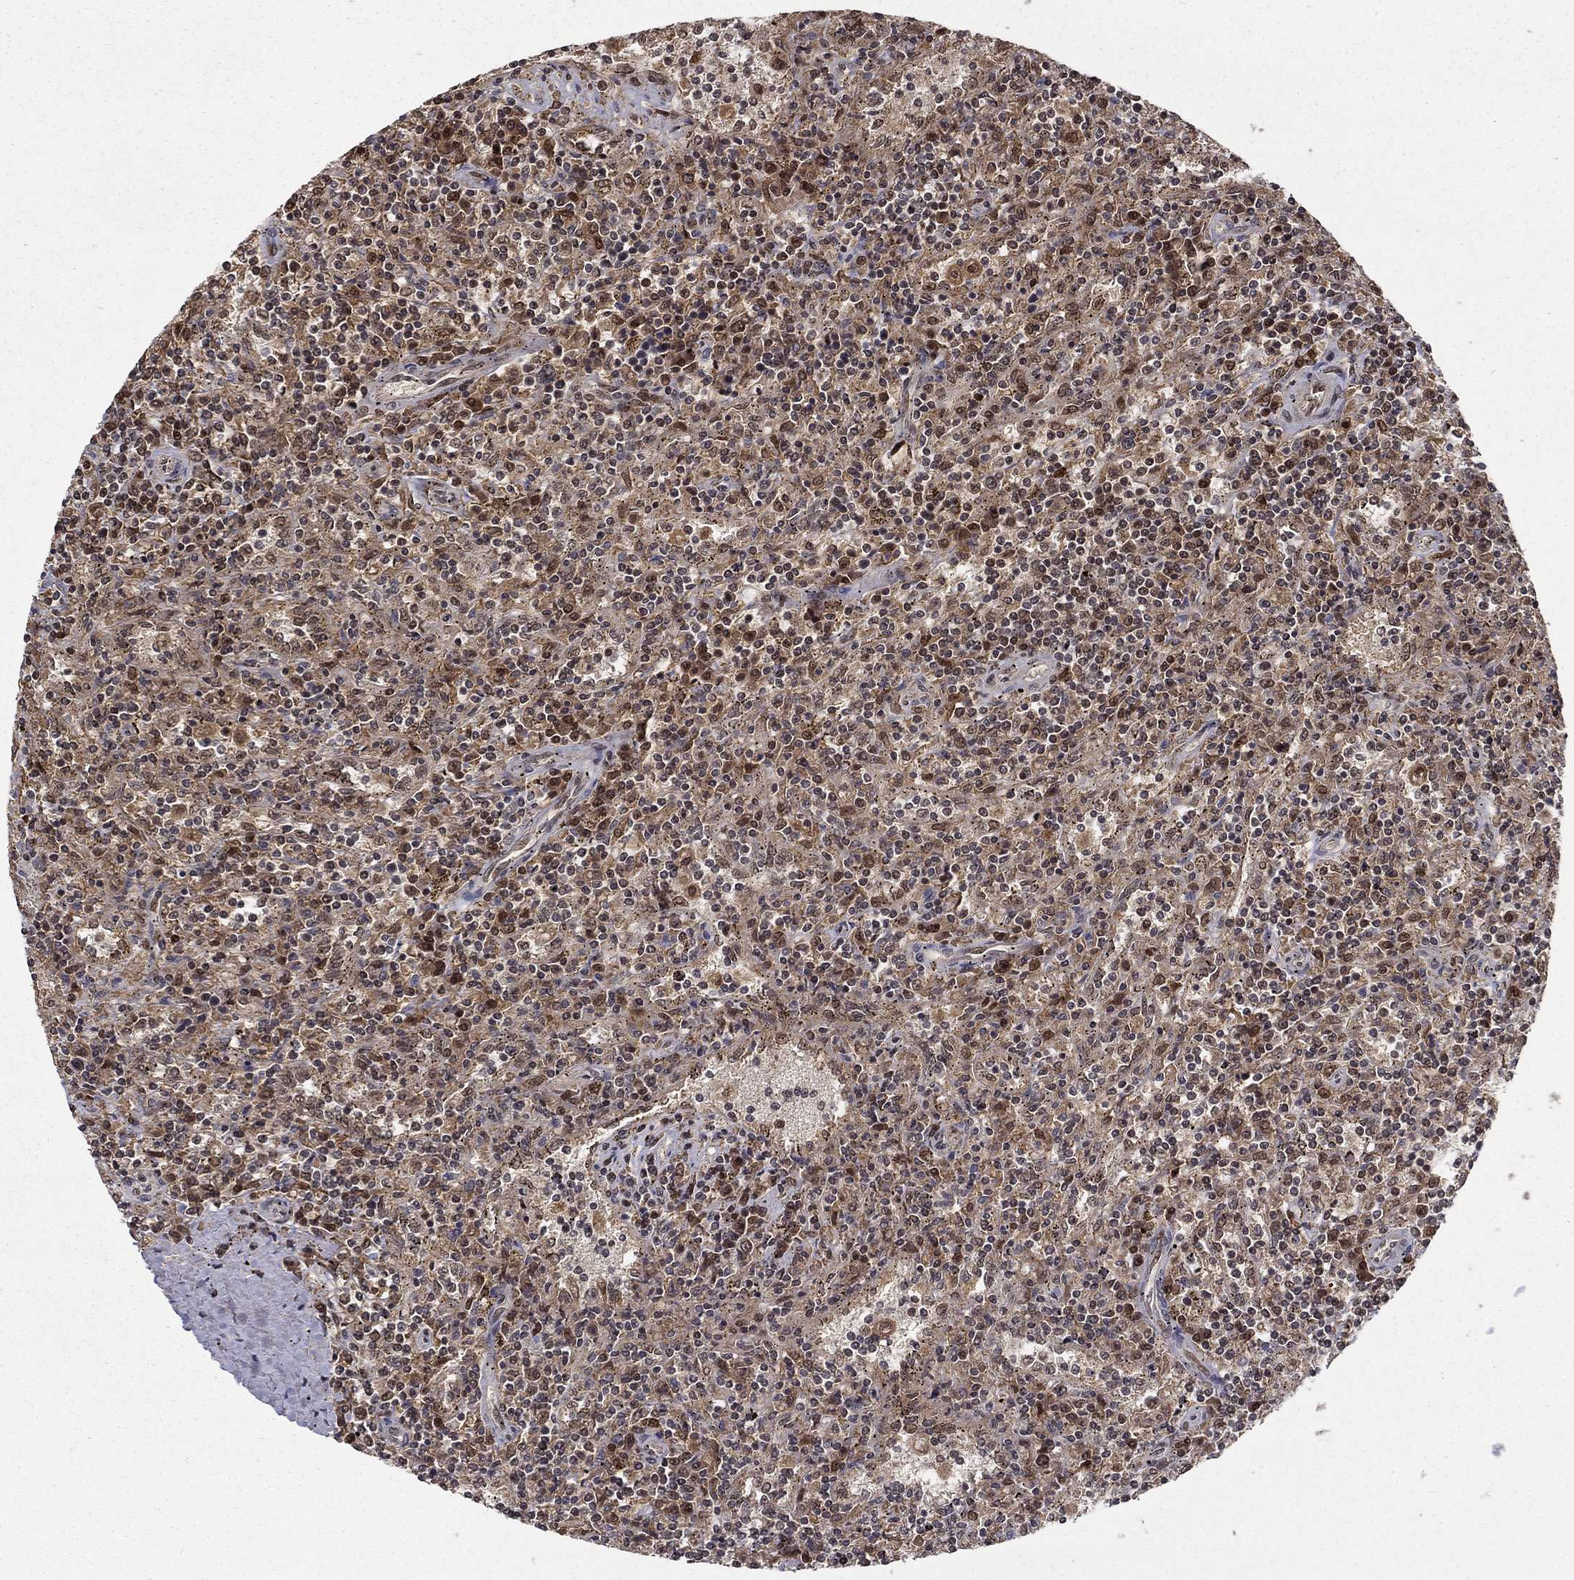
{"staining": {"intensity": "moderate", "quantity": "25%-75%", "location": "nuclear"}, "tissue": "lymphoma", "cell_type": "Tumor cells", "image_type": "cancer", "snomed": [{"axis": "morphology", "description": "Malignant lymphoma, non-Hodgkin's type, Low grade"}, {"axis": "topography", "description": "Spleen"}], "caption": "This photomicrograph reveals IHC staining of human low-grade malignant lymphoma, non-Hodgkin's type, with medium moderate nuclear staining in about 25%-75% of tumor cells.", "gene": "CDCA7L", "patient": {"sex": "male", "age": 62}}